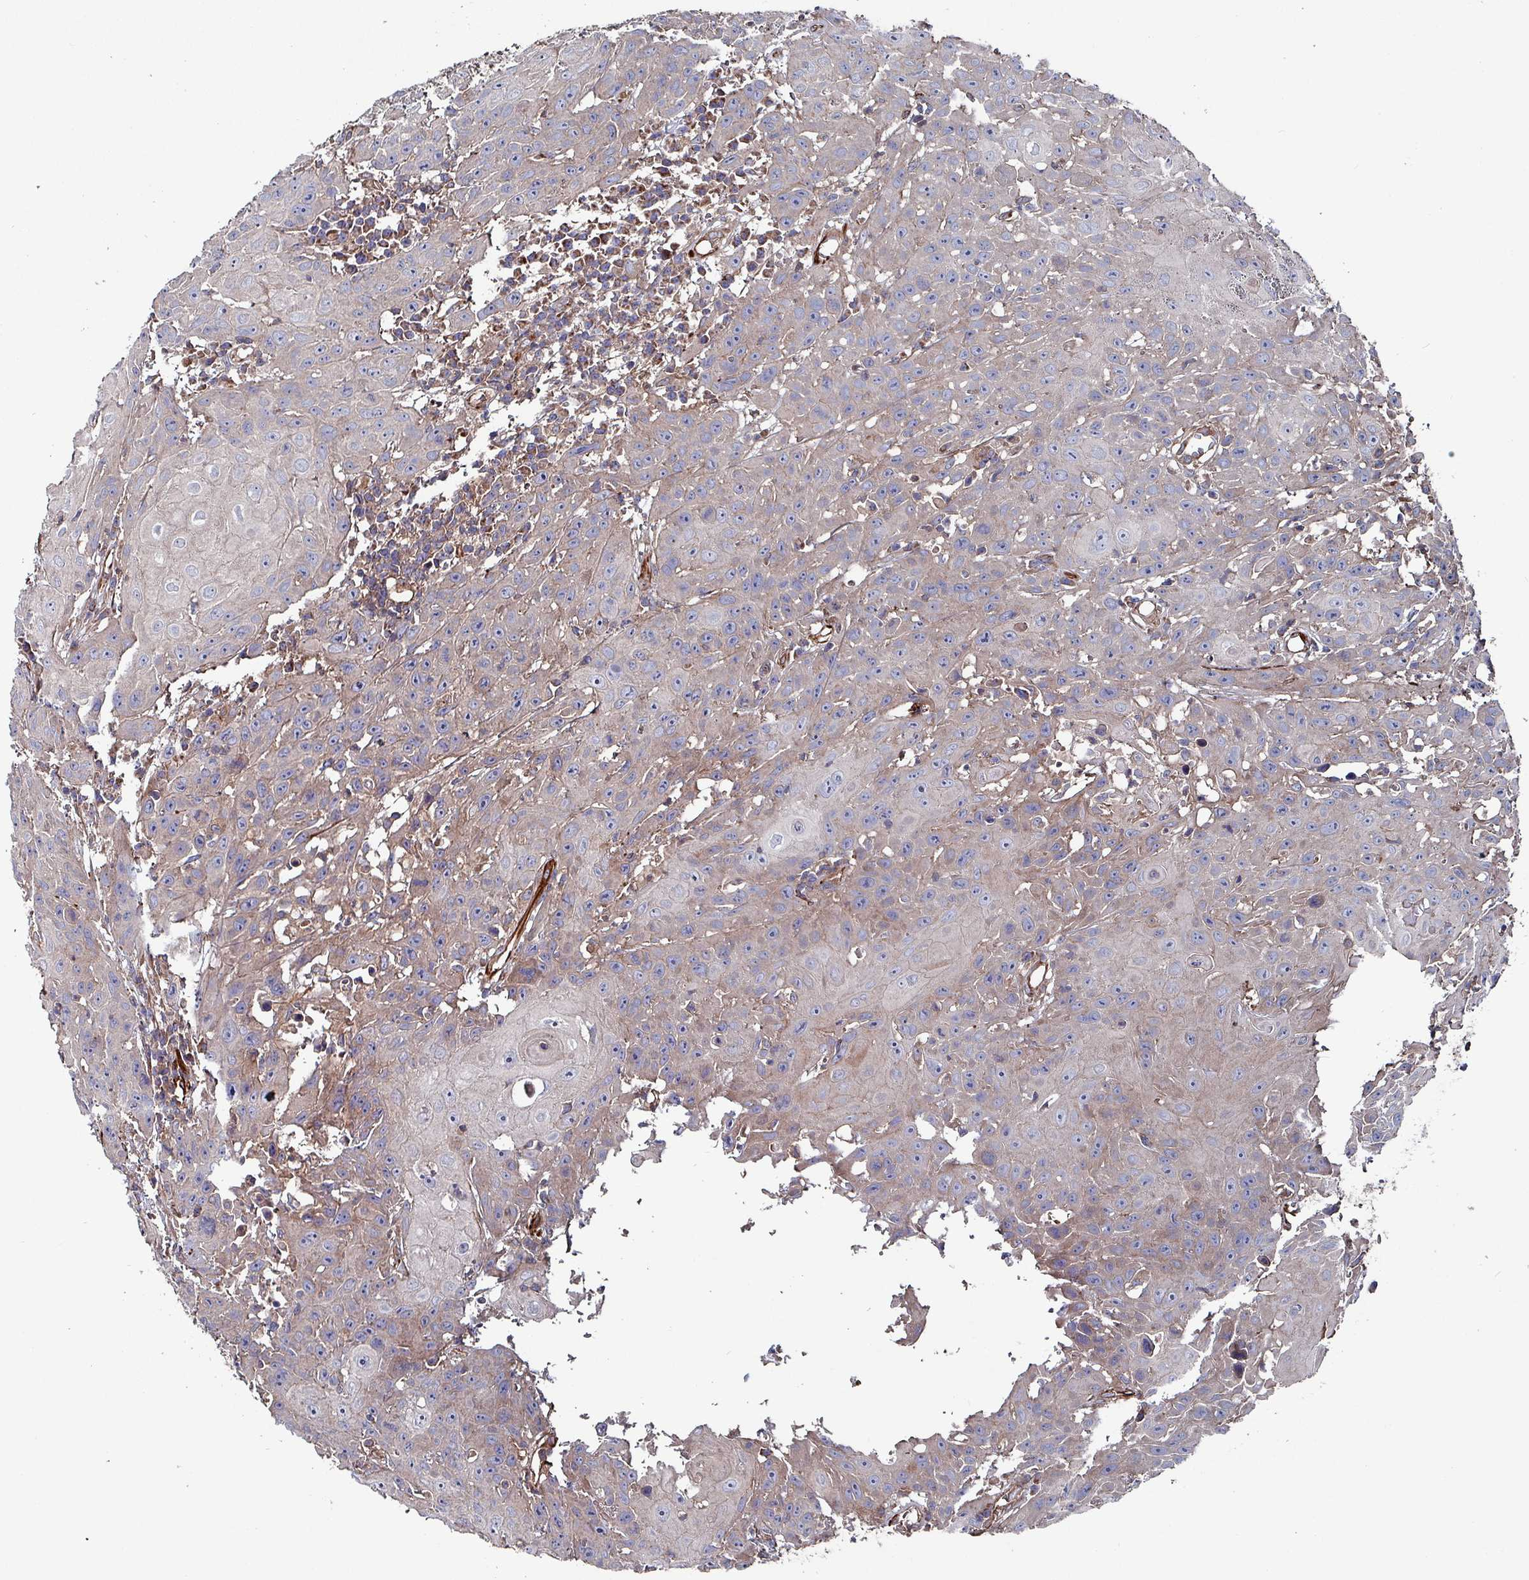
{"staining": {"intensity": "weak", "quantity": "<25%", "location": "cytoplasmic/membranous"}, "tissue": "head and neck cancer", "cell_type": "Tumor cells", "image_type": "cancer", "snomed": [{"axis": "morphology", "description": "Squamous cell carcinoma, NOS"}, {"axis": "topography", "description": "Skin"}, {"axis": "topography", "description": "Head-Neck"}], "caption": "Micrograph shows no significant protein staining in tumor cells of head and neck cancer. (DAB (3,3'-diaminobenzidine) immunohistochemistry (IHC), high magnification).", "gene": "ANO10", "patient": {"sex": "male", "age": 80}}